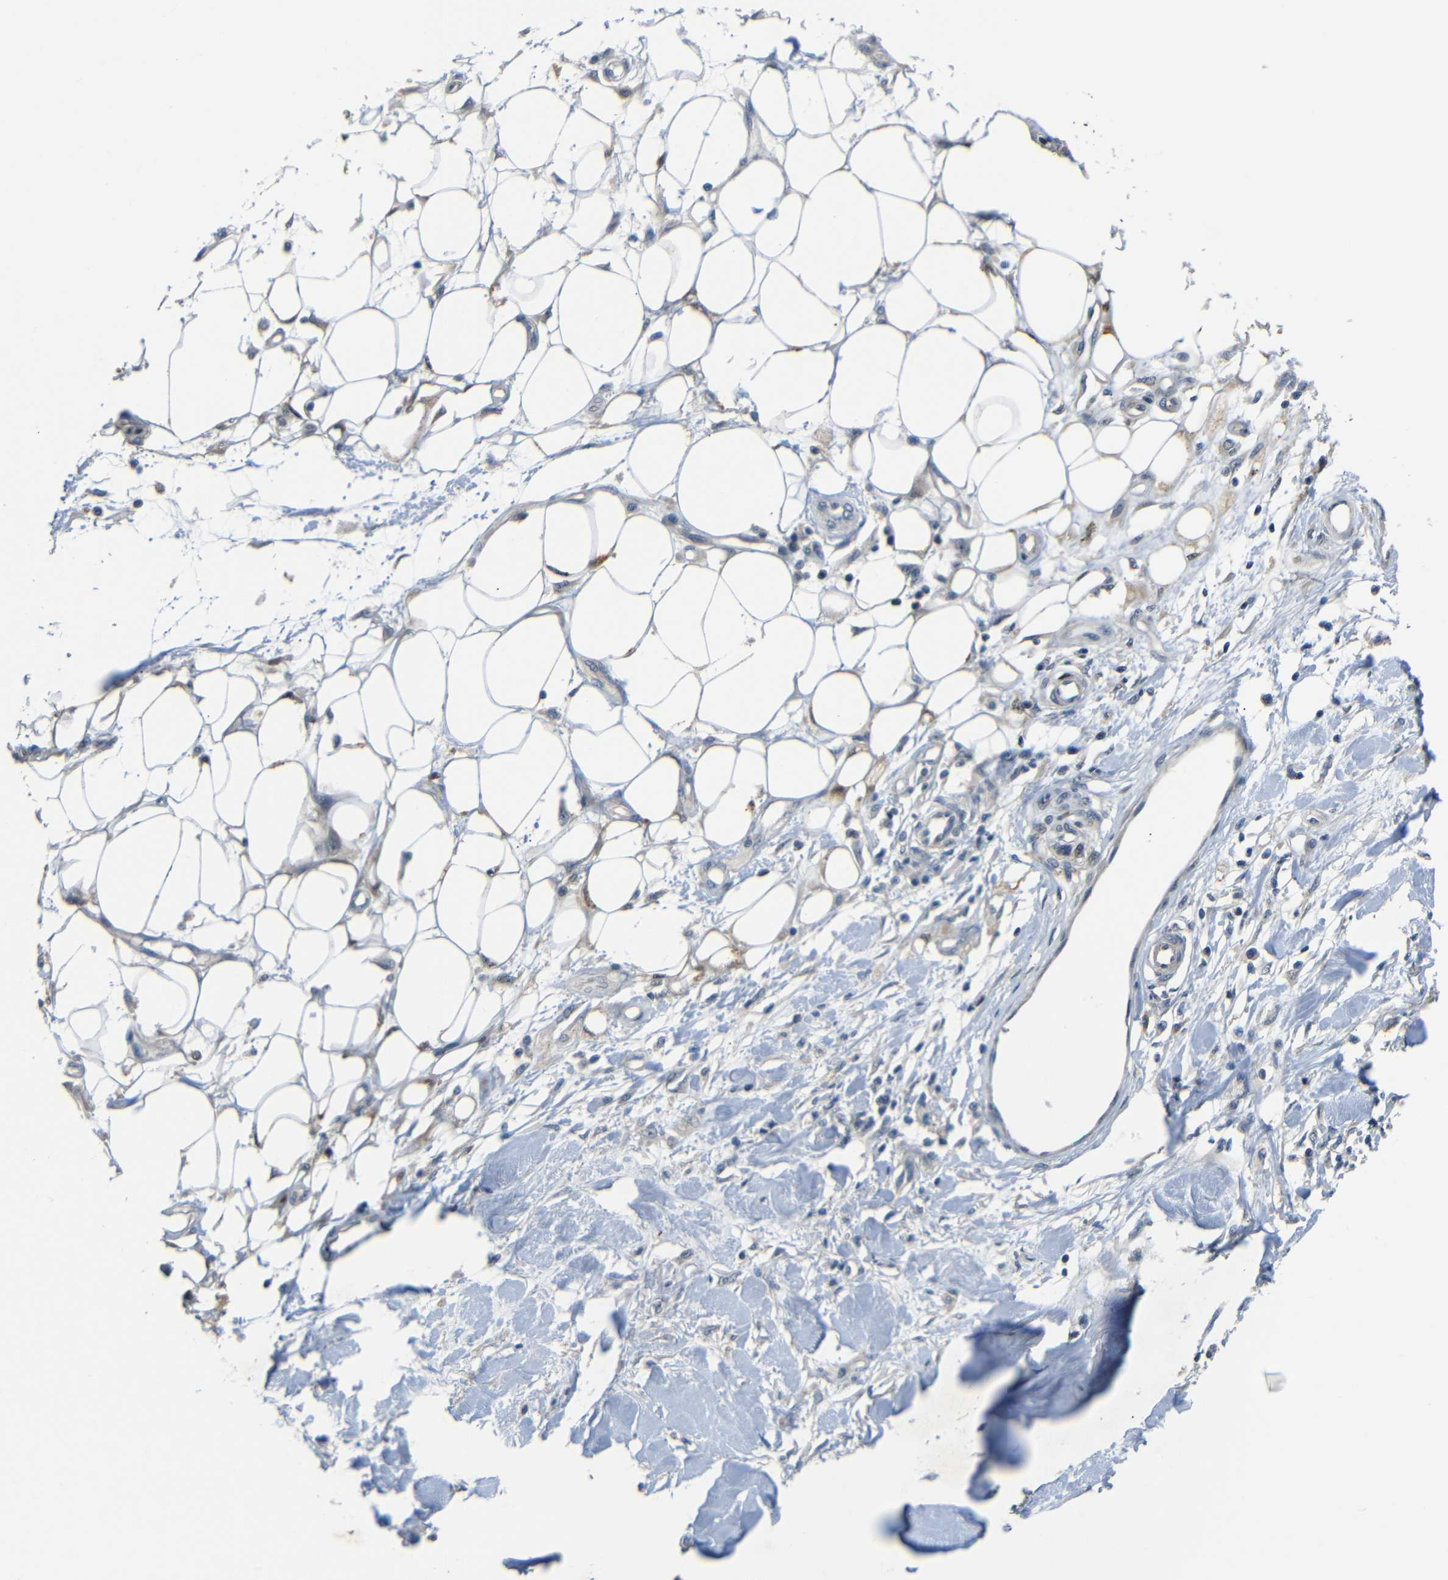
{"staining": {"intensity": "moderate", "quantity": ">75%", "location": "nuclear"}, "tissue": "adipose tissue", "cell_type": "Adipocytes", "image_type": "normal", "snomed": [{"axis": "morphology", "description": "Normal tissue, NOS"}, {"axis": "morphology", "description": "Squamous cell carcinoma, NOS"}, {"axis": "topography", "description": "Skin"}, {"axis": "topography", "description": "Peripheral nerve tissue"}], "caption": "A brown stain shows moderate nuclear expression of a protein in adipocytes of benign human adipose tissue.", "gene": "SYDE1", "patient": {"sex": "male", "age": 83}}